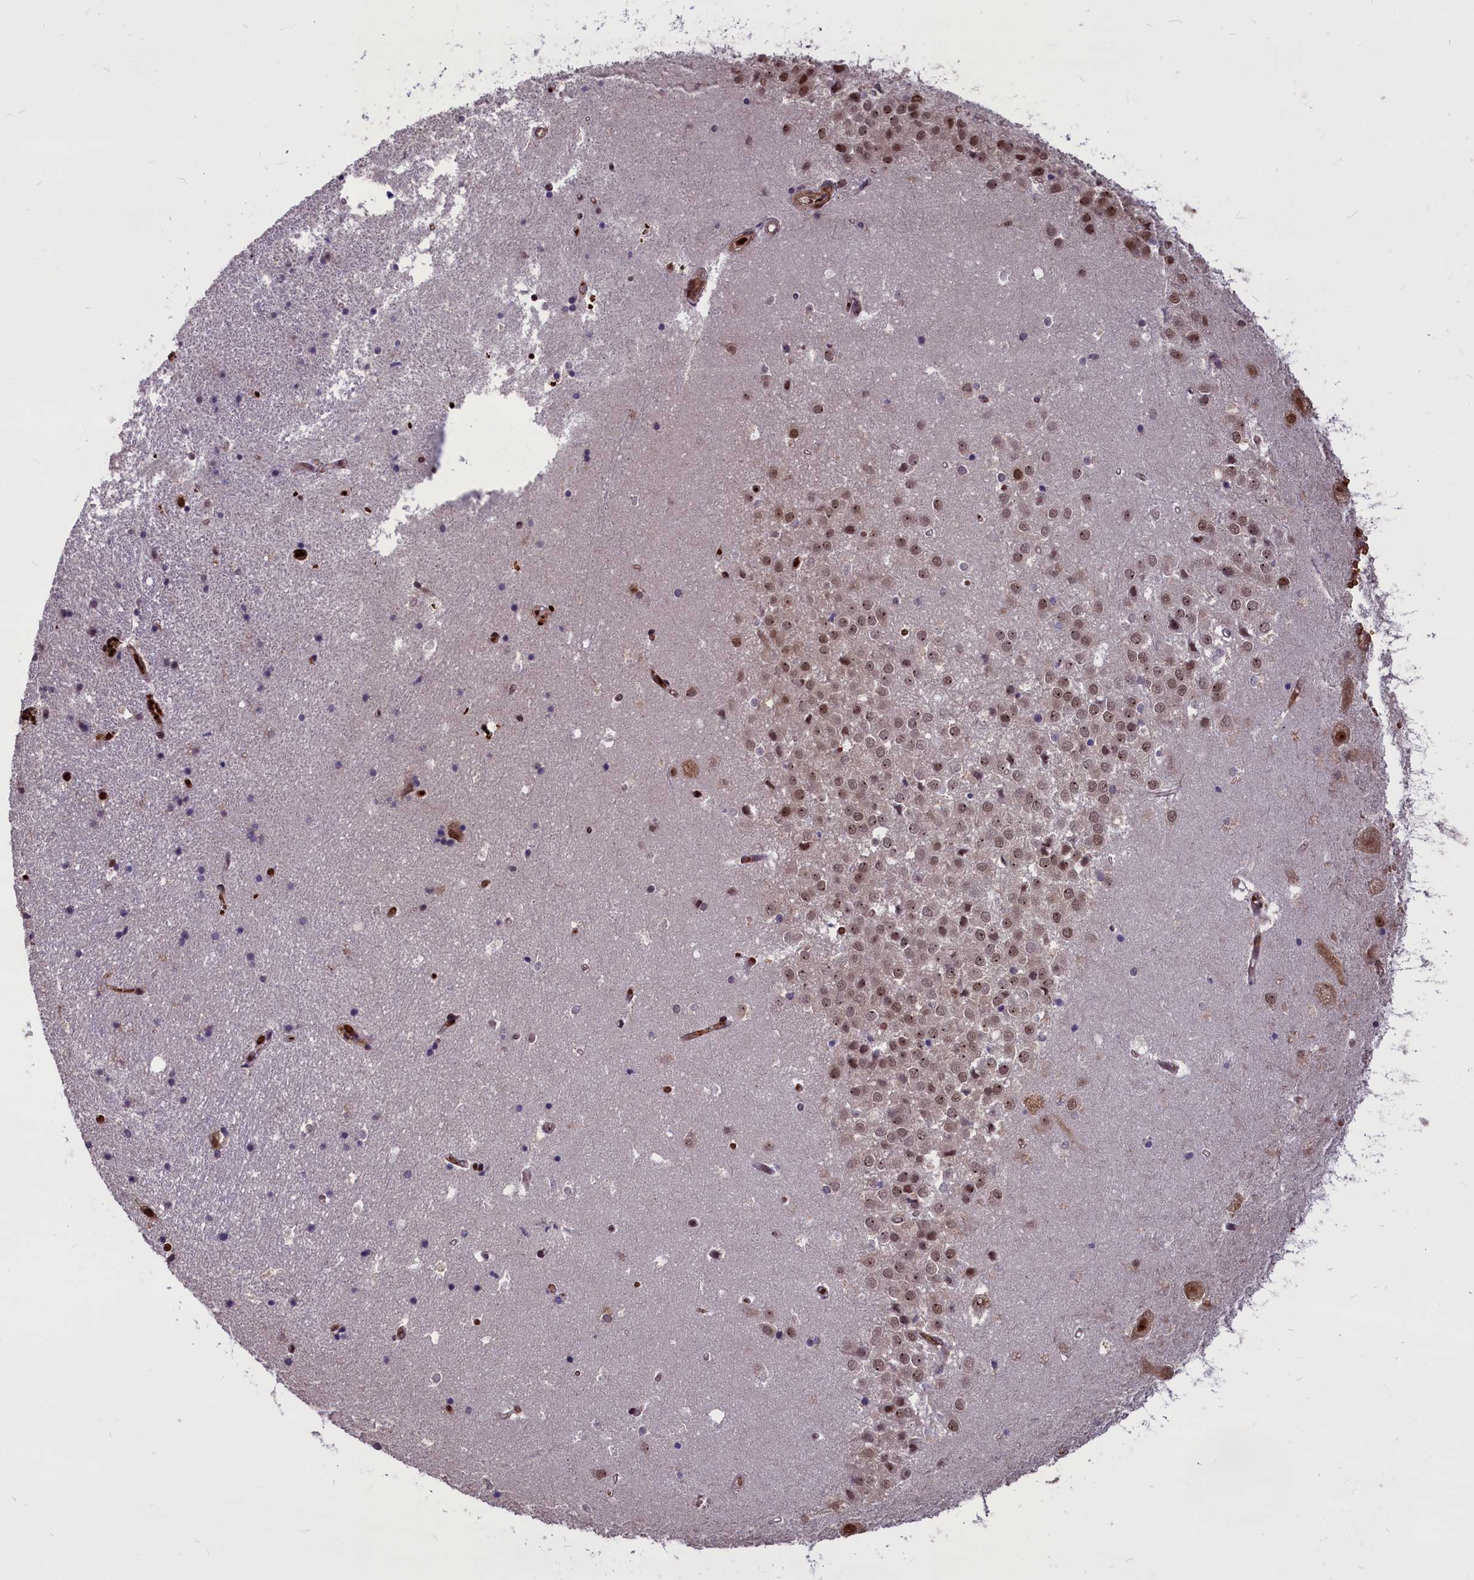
{"staining": {"intensity": "moderate", "quantity": "<25%", "location": "nuclear"}, "tissue": "hippocampus", "cell_type": "Glial cells", "image_type": "normal", "snomed": [{"axis": "morphology", "description": "Normal tissue, NOS"}, {"axis": "topography", "description": "Hippocampus"}], "caption": "Approximately <25% of glial cells in benign human hippocampus display moderate nuclear protein positivity as visualized by brown immunohistochemical staining.", "gene": "SHFL", "patient": {"sex": "female", "age": 52}}